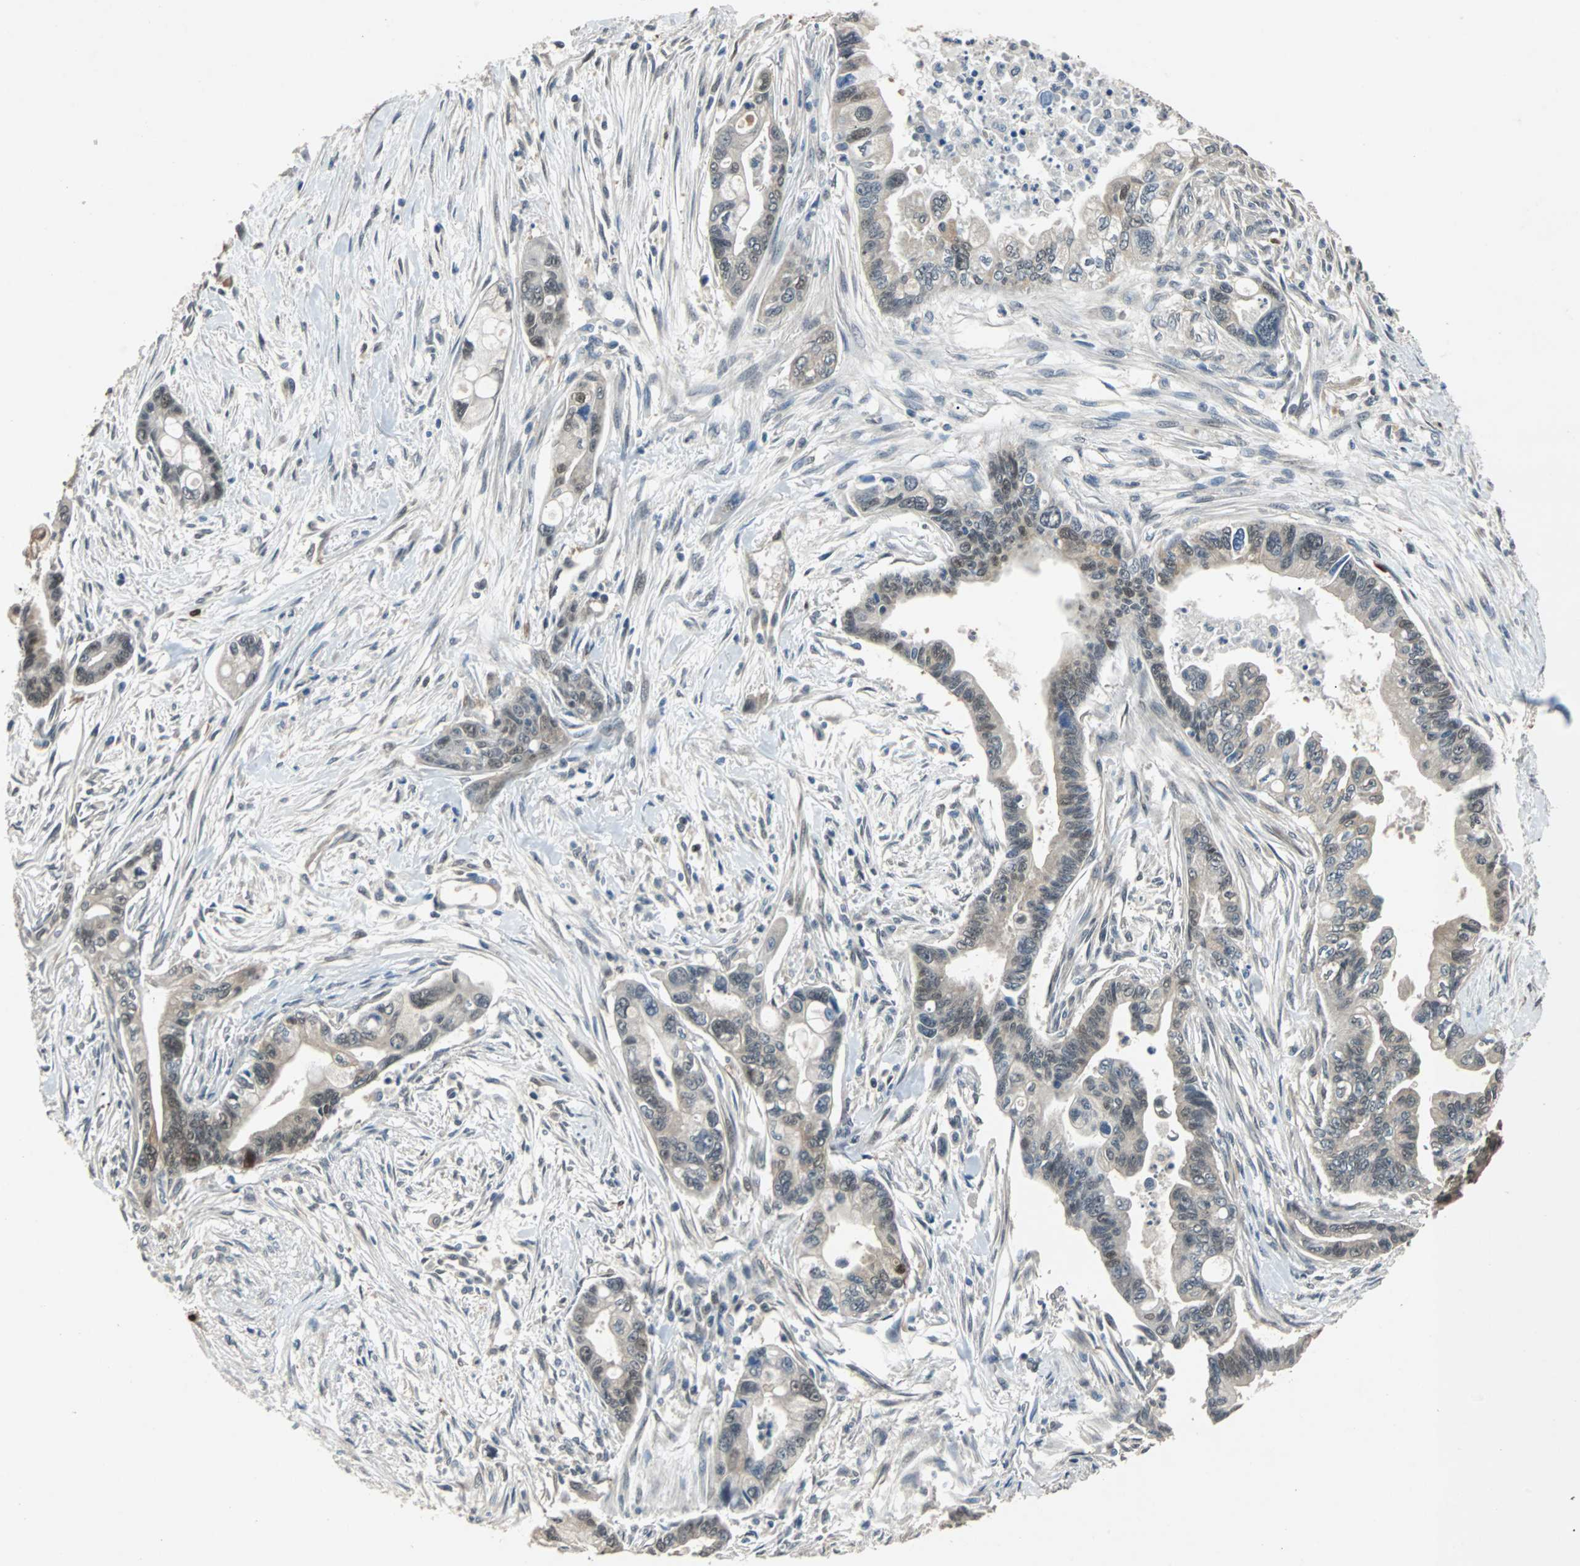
{"staining": {"intensity": "weak", "quantity": "25%-75%", "location": "nuclear"}, "tissue": "pancreatic cancer", "cell_type": "Tumor cells", "image_type": "cancer", "snomed": [{"axis": "morphology", "description": "Adenocarcinoma, NOS"}, {"axis": "topography", "description": "Pancreas"}], "caption": "Human adenocarcinoma (pancreatic) stained for a protein (brown) demonstrates weak nuclear positive expression in approximately 25%-75% of tumor cells.", "gene": "PRDX6", "patient": {"sex": "male", "age": 70}}